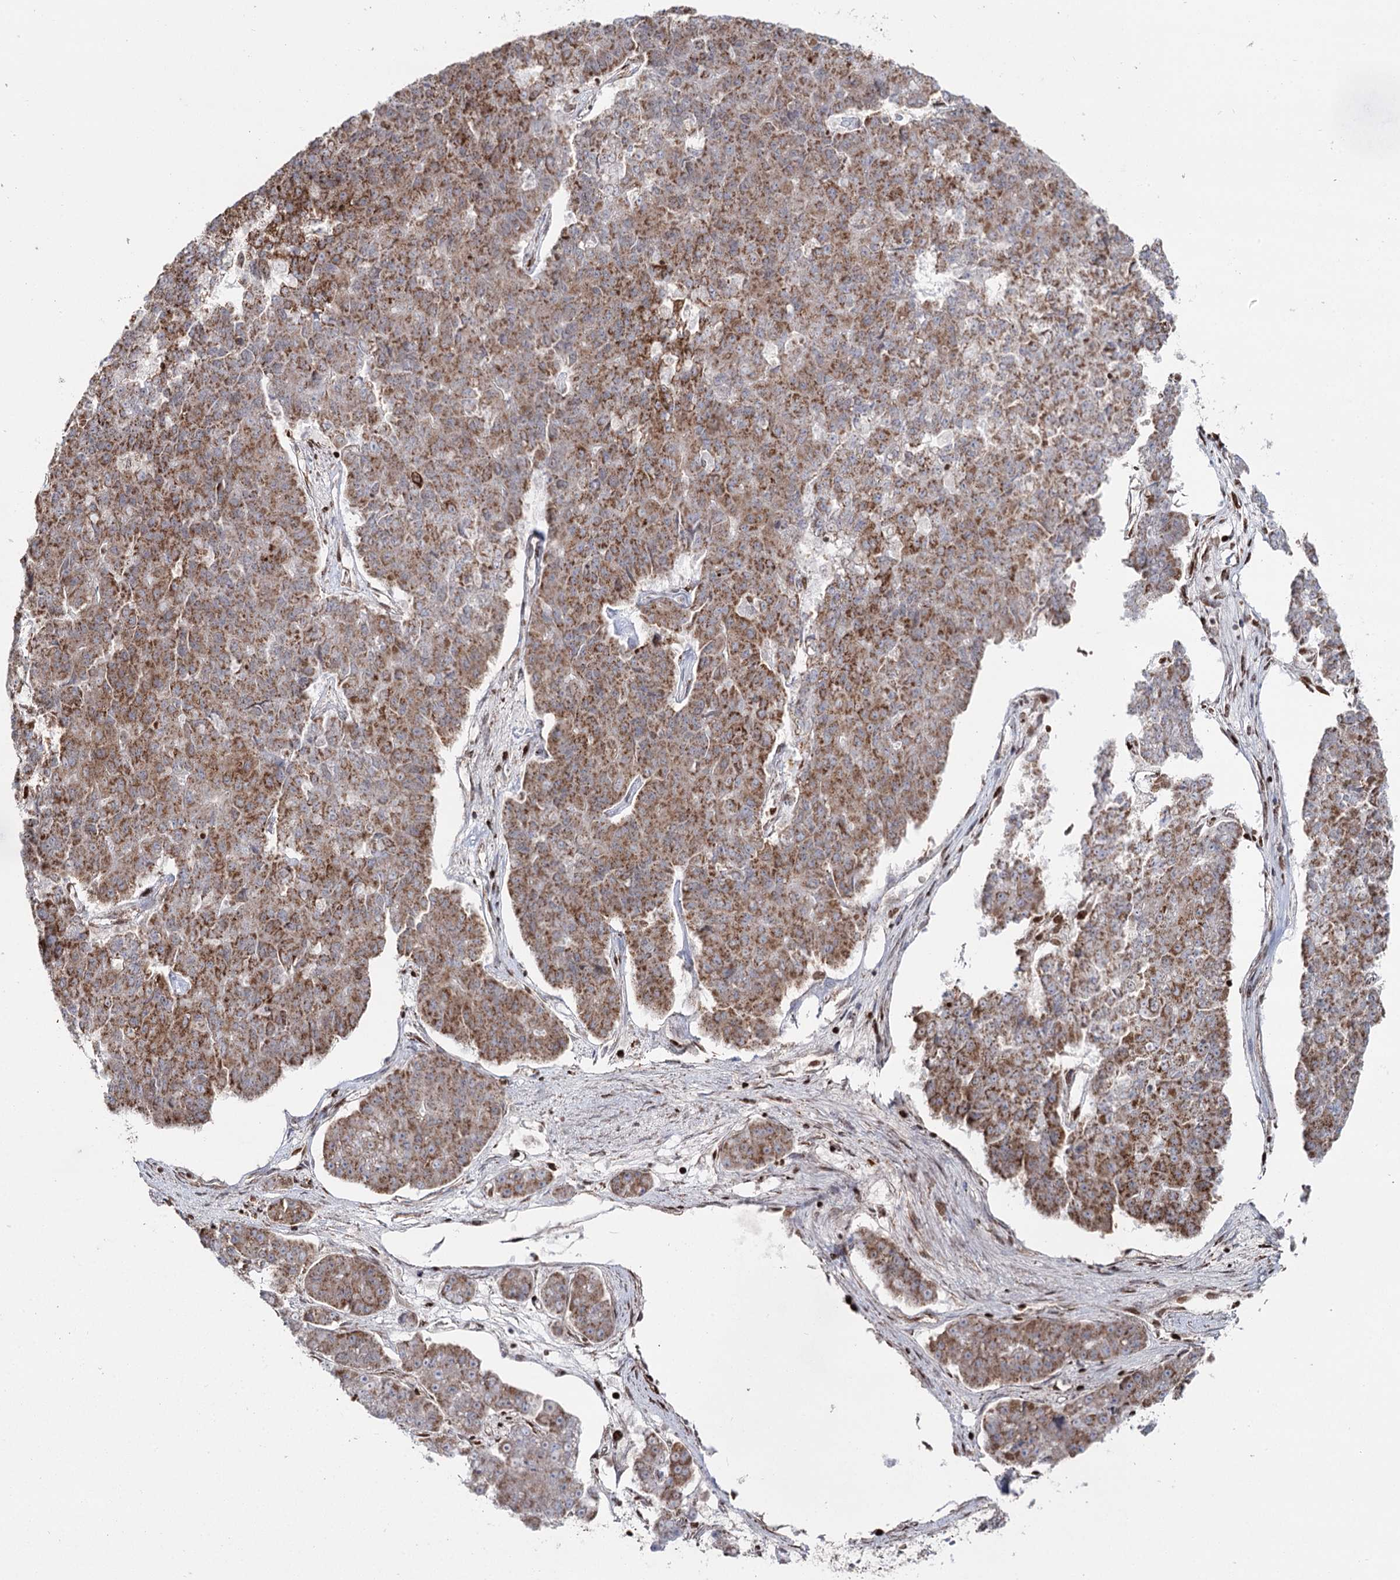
{"staining": {"intensity": "moderate", "quantity": ">75%", "location": "cytoplasmic/membranous"}, "tissue": "pancreatic cancer", "cell_type": "Tumor cells", "image_type": "cancer", "snomed": [{"axis": "morphology", "description": "Adenocarcinoma, NOS"}, {"axis": "topography", "description": "Pancreas"}], "caption": "Pancreatic adenocarcinoma was stained to show a protein in brown. There is medium levels of moderate cytoplasmic/membranous expression in approximately >75% of tumor cells.", "gene": "PDHX", "patient": {"sex": "male", "age": 50}}